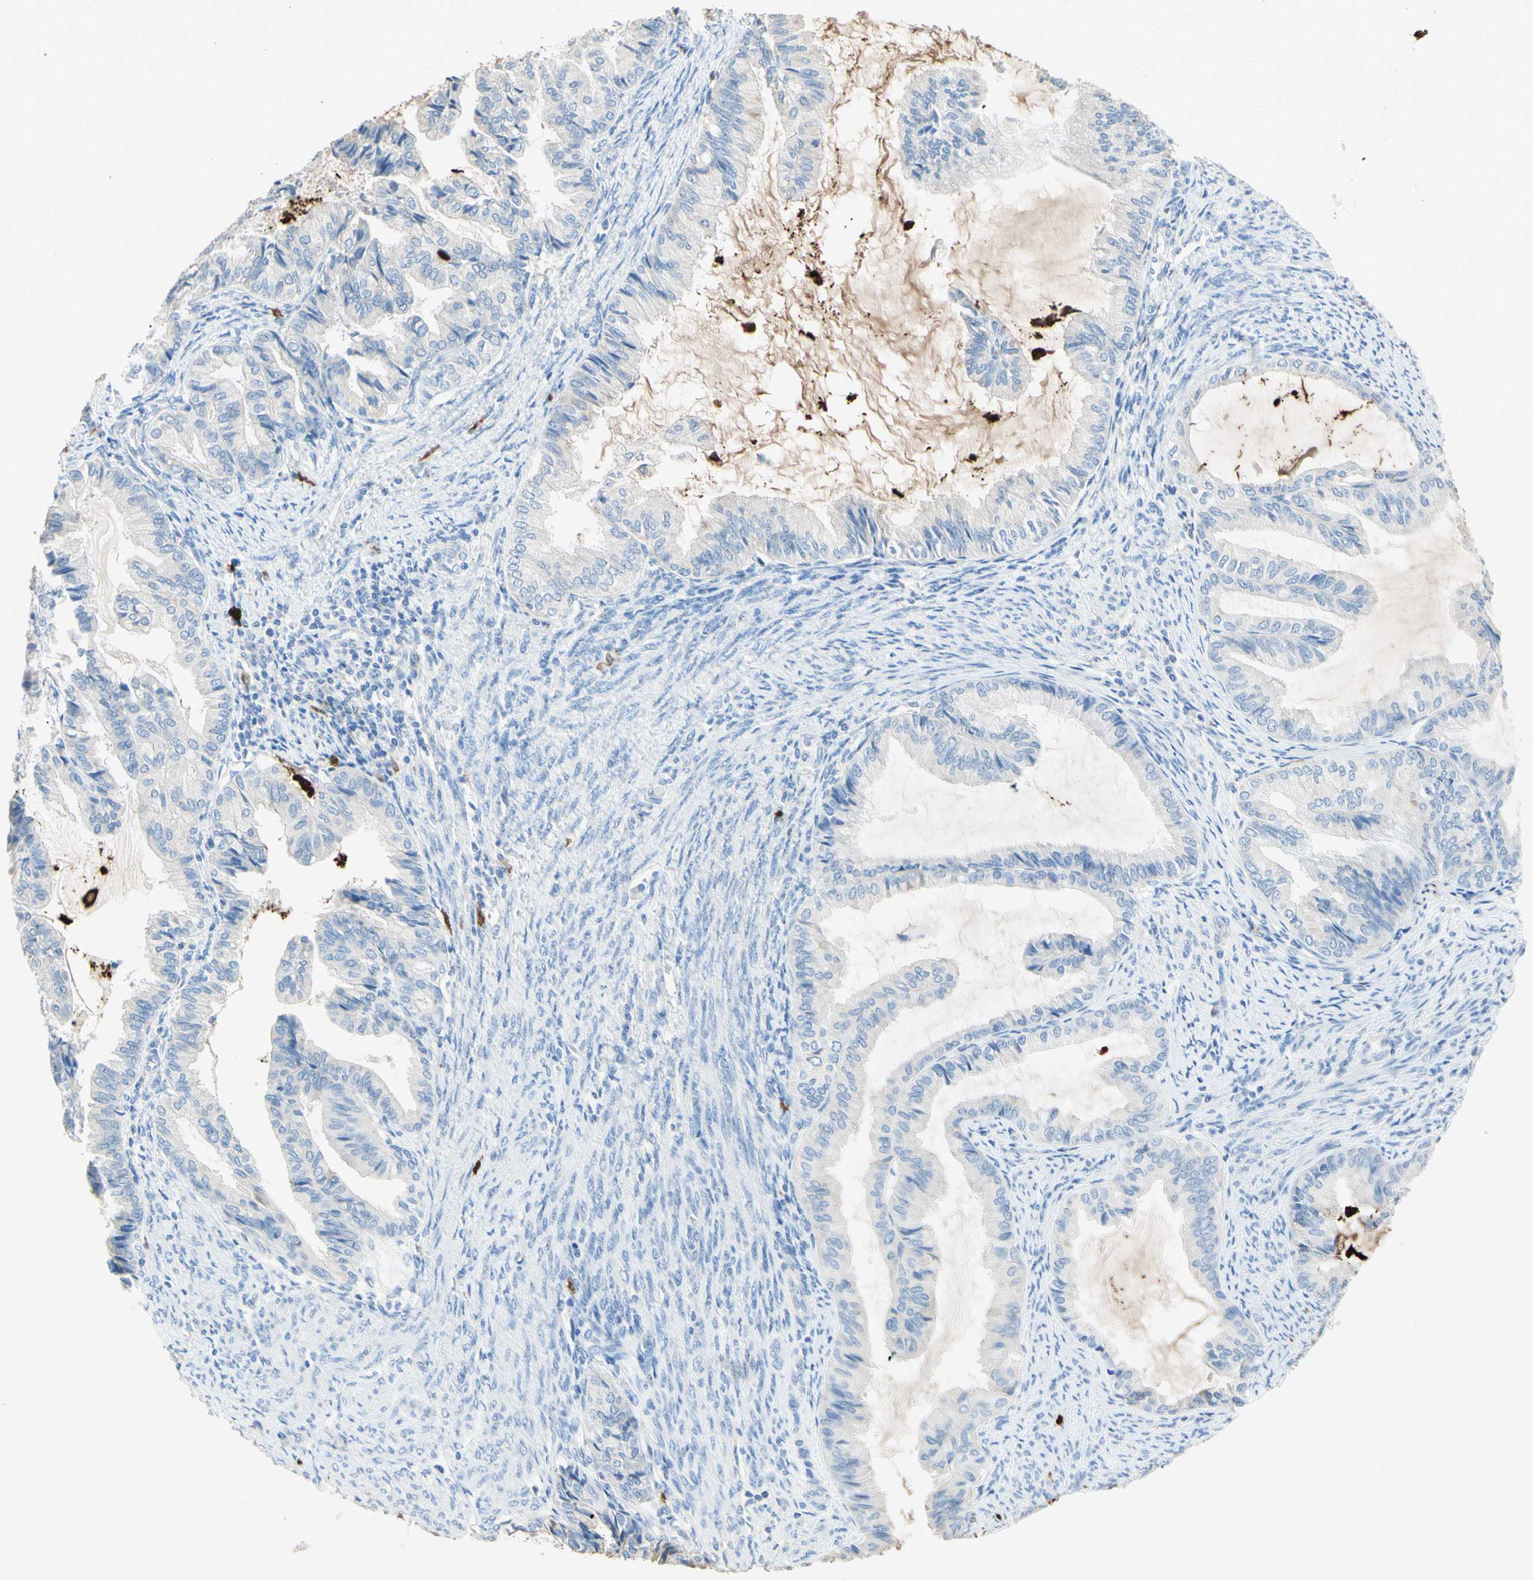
{"staining": {"intensity": "negative", "quantity": "none", "location": "none"}, "tissue": "endometrial cancer", "cell_type": "Tumor cells", "image_type": "cancer", "snomed": [{"axis": "morphology", "description": "Adenocarcinoma, NOS"}, {"axis": "topography", "description": "Endometrium"}], "caption": "DAB immunohistochemical staining of human adenocarcinoma (endometrial) shows no significant expression in tumor cells.", "gene": "NFKBIZ", "patient": {"sex": "female", "age": 86}}